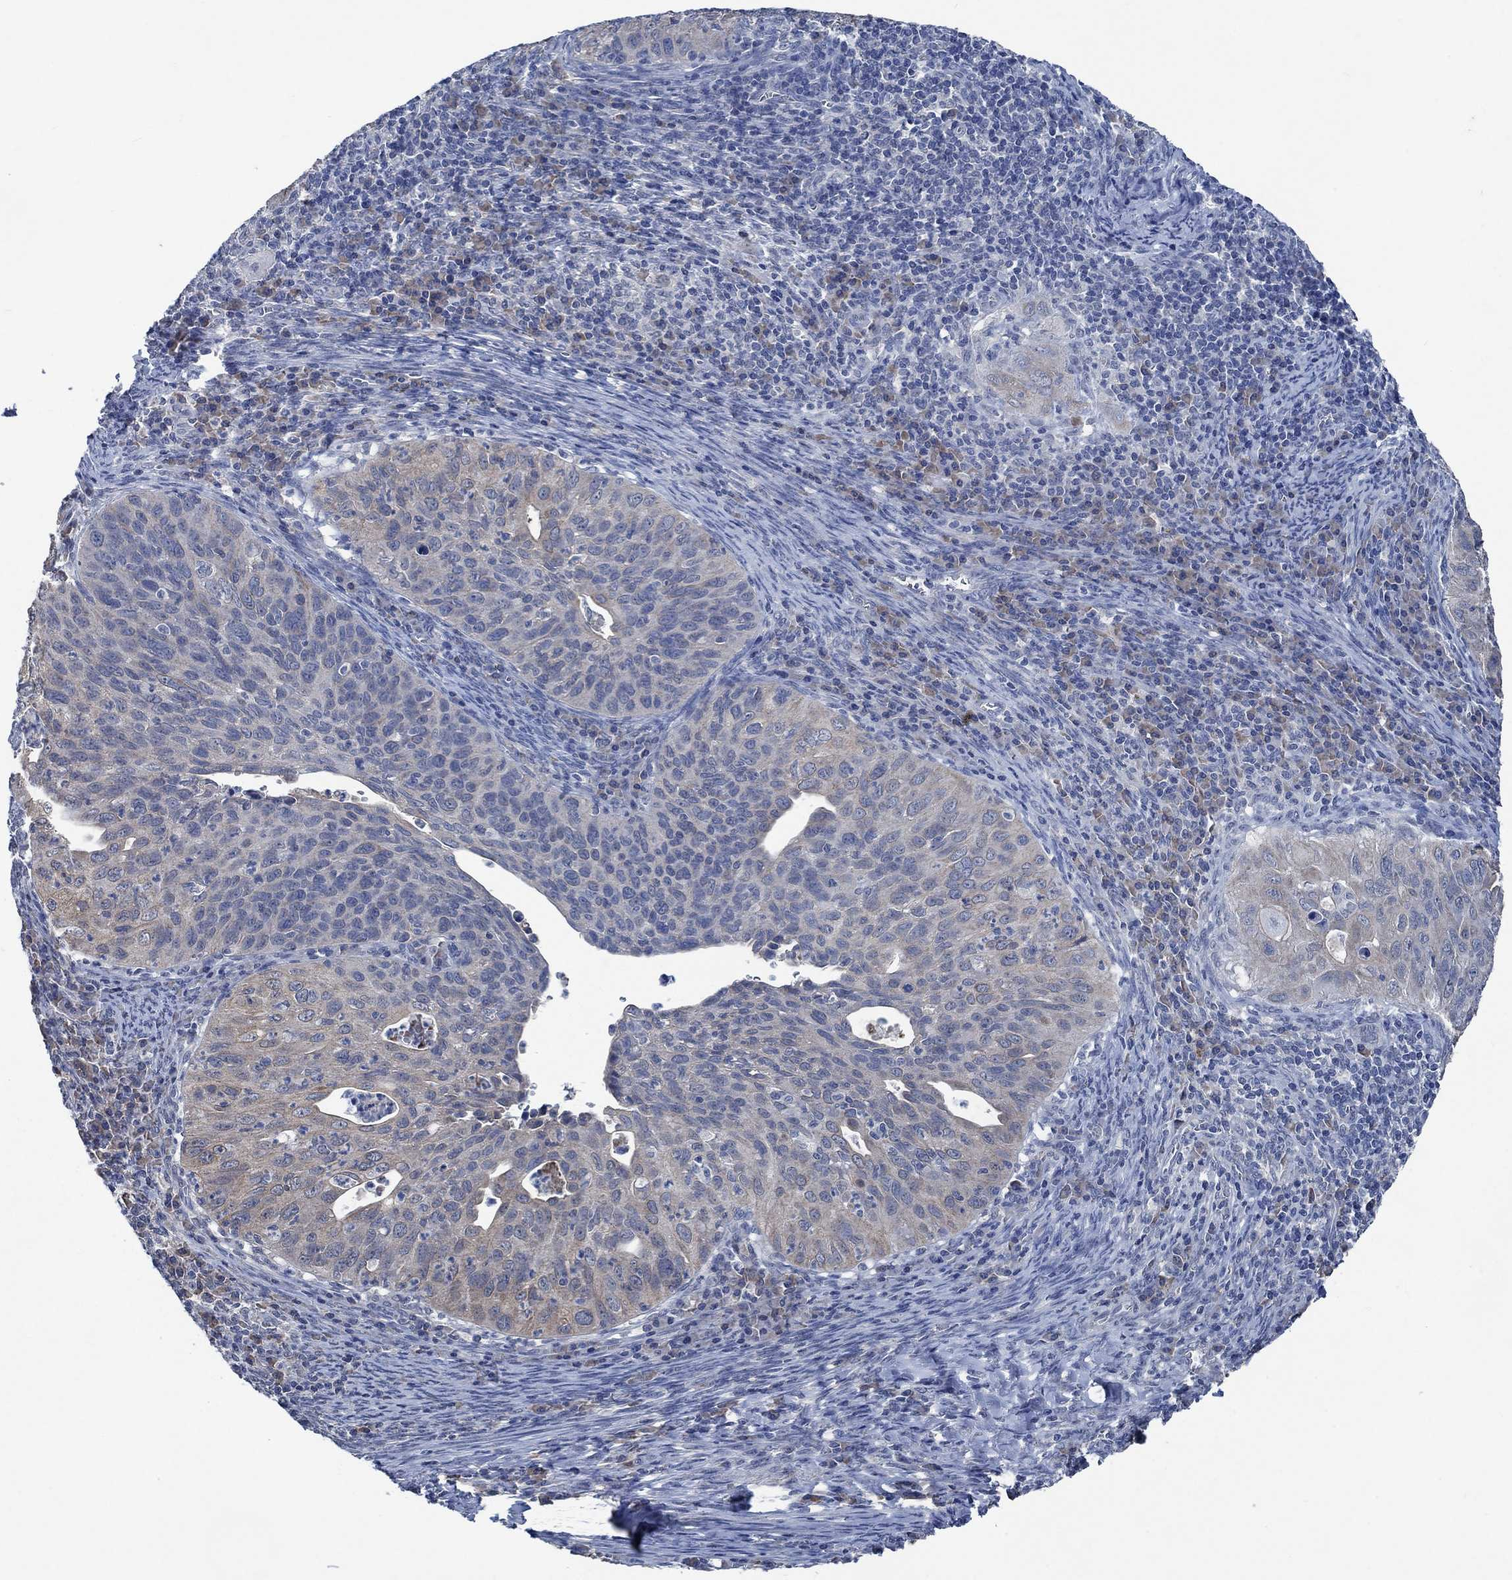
{"staining": {"intensity": "weak", "quantity": "25%-75%", "location": "cytoplasmic/membranous"}, "tissue": "cervical cancer", "cell_type": "Tumor cells", "image_type": "cancer", "snomed": [{"axis": "morphology", "description": "Squamous cell carcinoma, NOS"}, {"axis": "topography", "description": "Cervix"}], "caption": "The image exhibits a brown stain indicating the presence of a protein in the cytoplasmic/membranous of tumor cells in cervical cancer (squamous cell carcinoma). The staining was performed using DAB (3,3'-diaminobenzidine) to visualize the protein expression in brown, while the nuclei were stained in blue with hematoxylin (Magnification: 20x).", "gene": "OBSCN", "patient": {"sex": "female", "age": 26}}